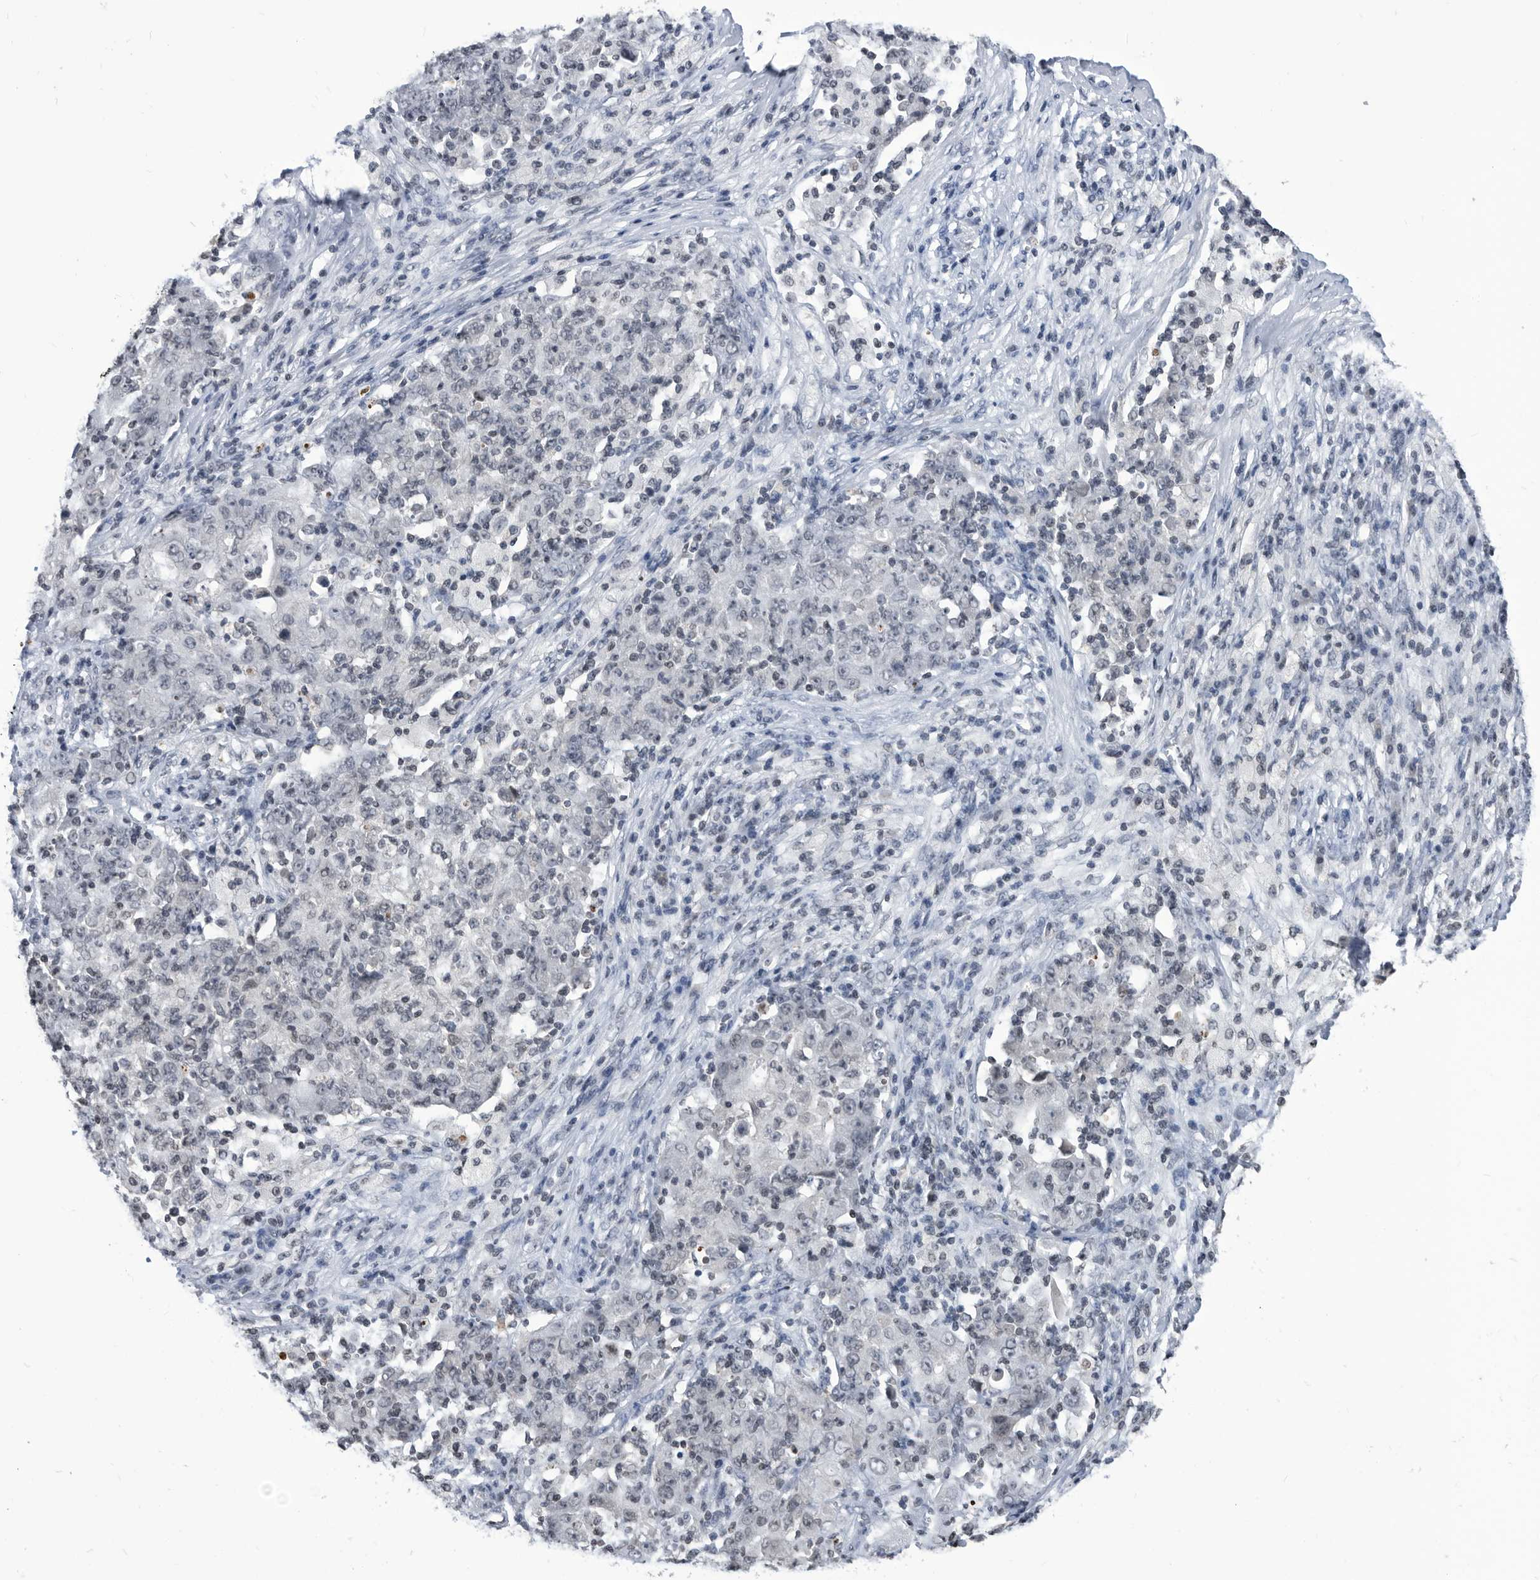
{"staining": {"intensity": "weak", "quantity": "<25%", "location": "nuclear"}, "tissue": "ovarian cancer", "cell_type": "Tumor cells", "image_type": "cancer", "snomed": [{"axis": "morphology", "description": "Carcinoma, endometroid"}, {"axis": "topography", "description": "Ovary"}], "caption": "An immunohistochemistry micrograph of ovarian endometroid carcinoma is shown. There is no staining in tumor cells of ovarian endometroid carcinoma.", "gene": "TSTD1", "patient": {"sex": "female", "age": 42}}